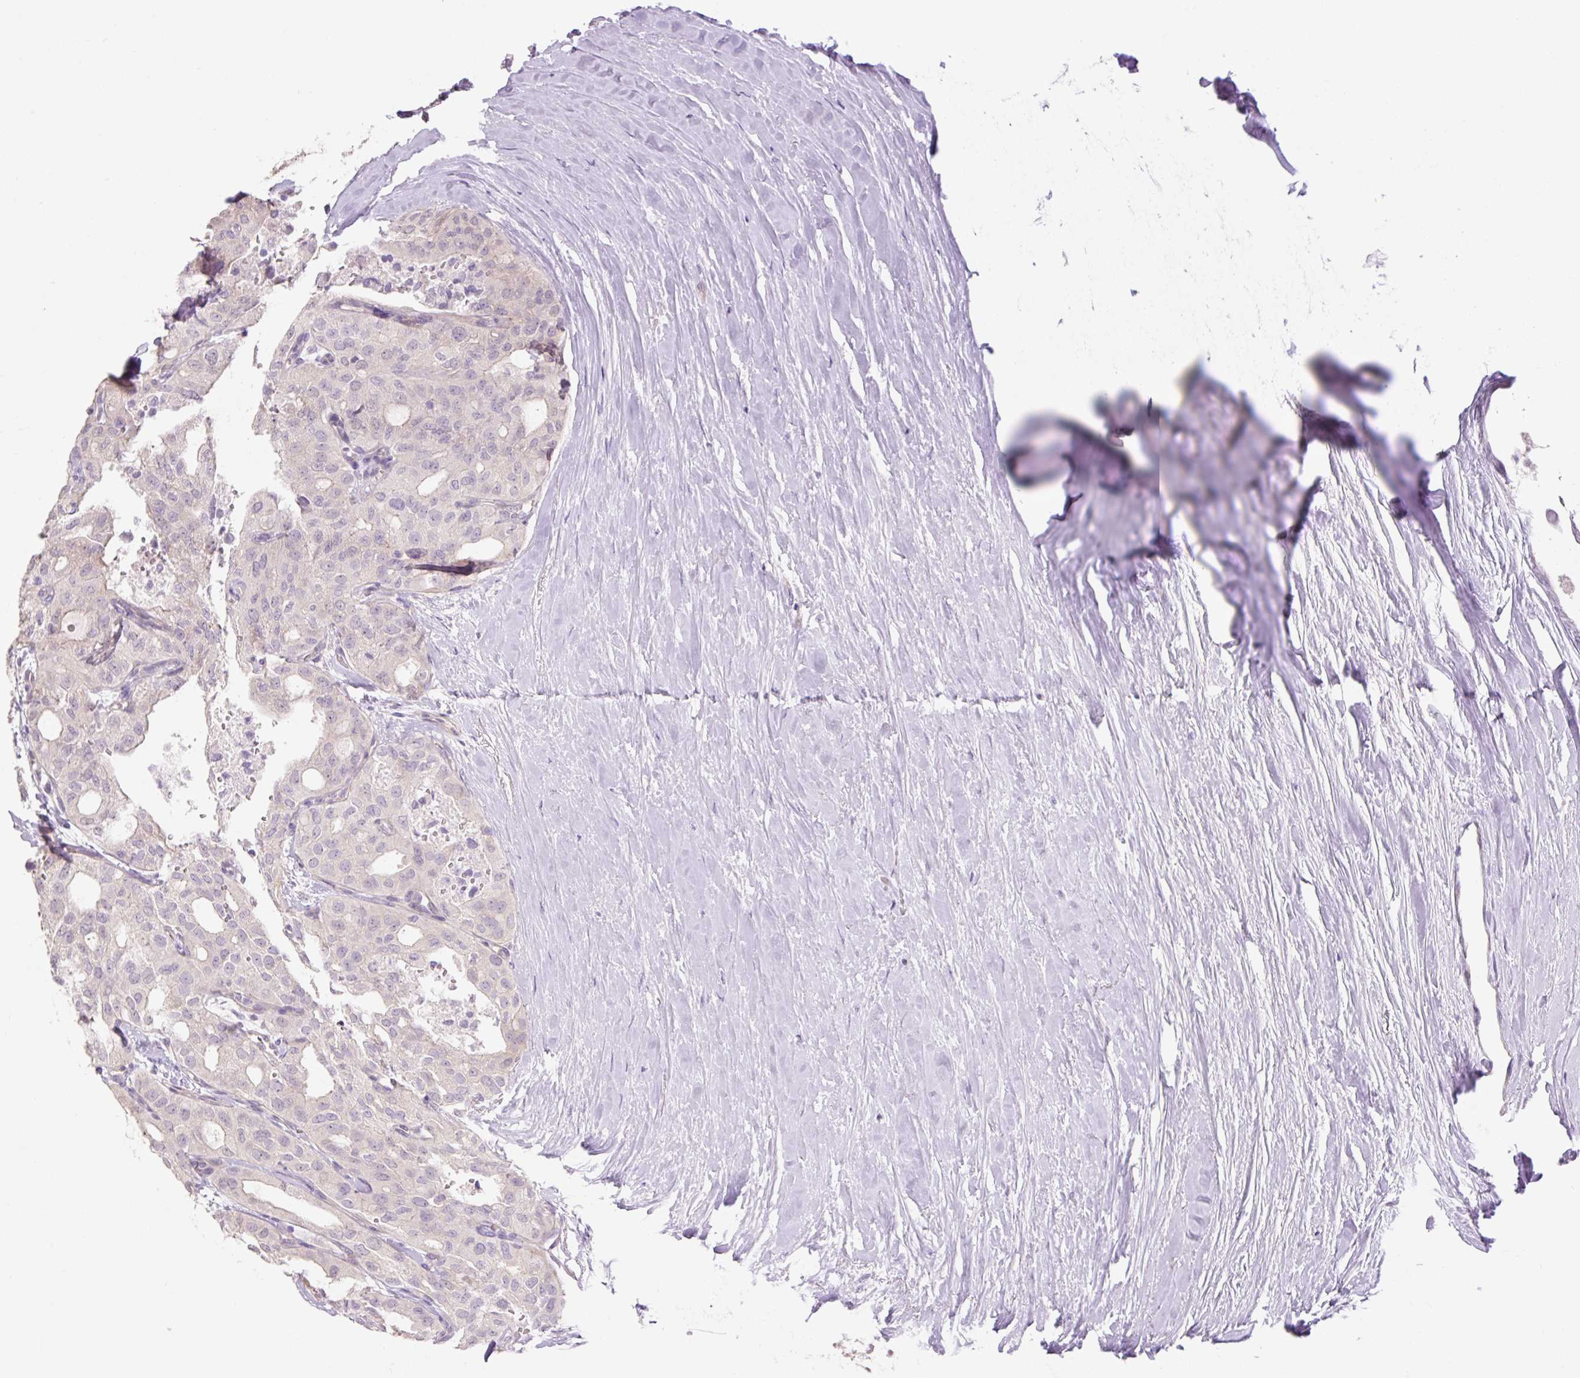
{"staining": {"intensity": "negative", "quantity": "none", "location": "none"}, "tissue": "thyroid cancer", "cell_type": "Tumor cells", "image_type": "cancer", "snomed": [{"axis": "morphology", "description": "Follicular adenoma carcinoma, NOS"}, {"axis": "topography", "description": "Thyroid gland"}], "caption": "Image shows no protein expression in tumor cells of thyroid cancer tissue.", "gene": "GRID2", "patient": {"sex": "male", "age": 75}}